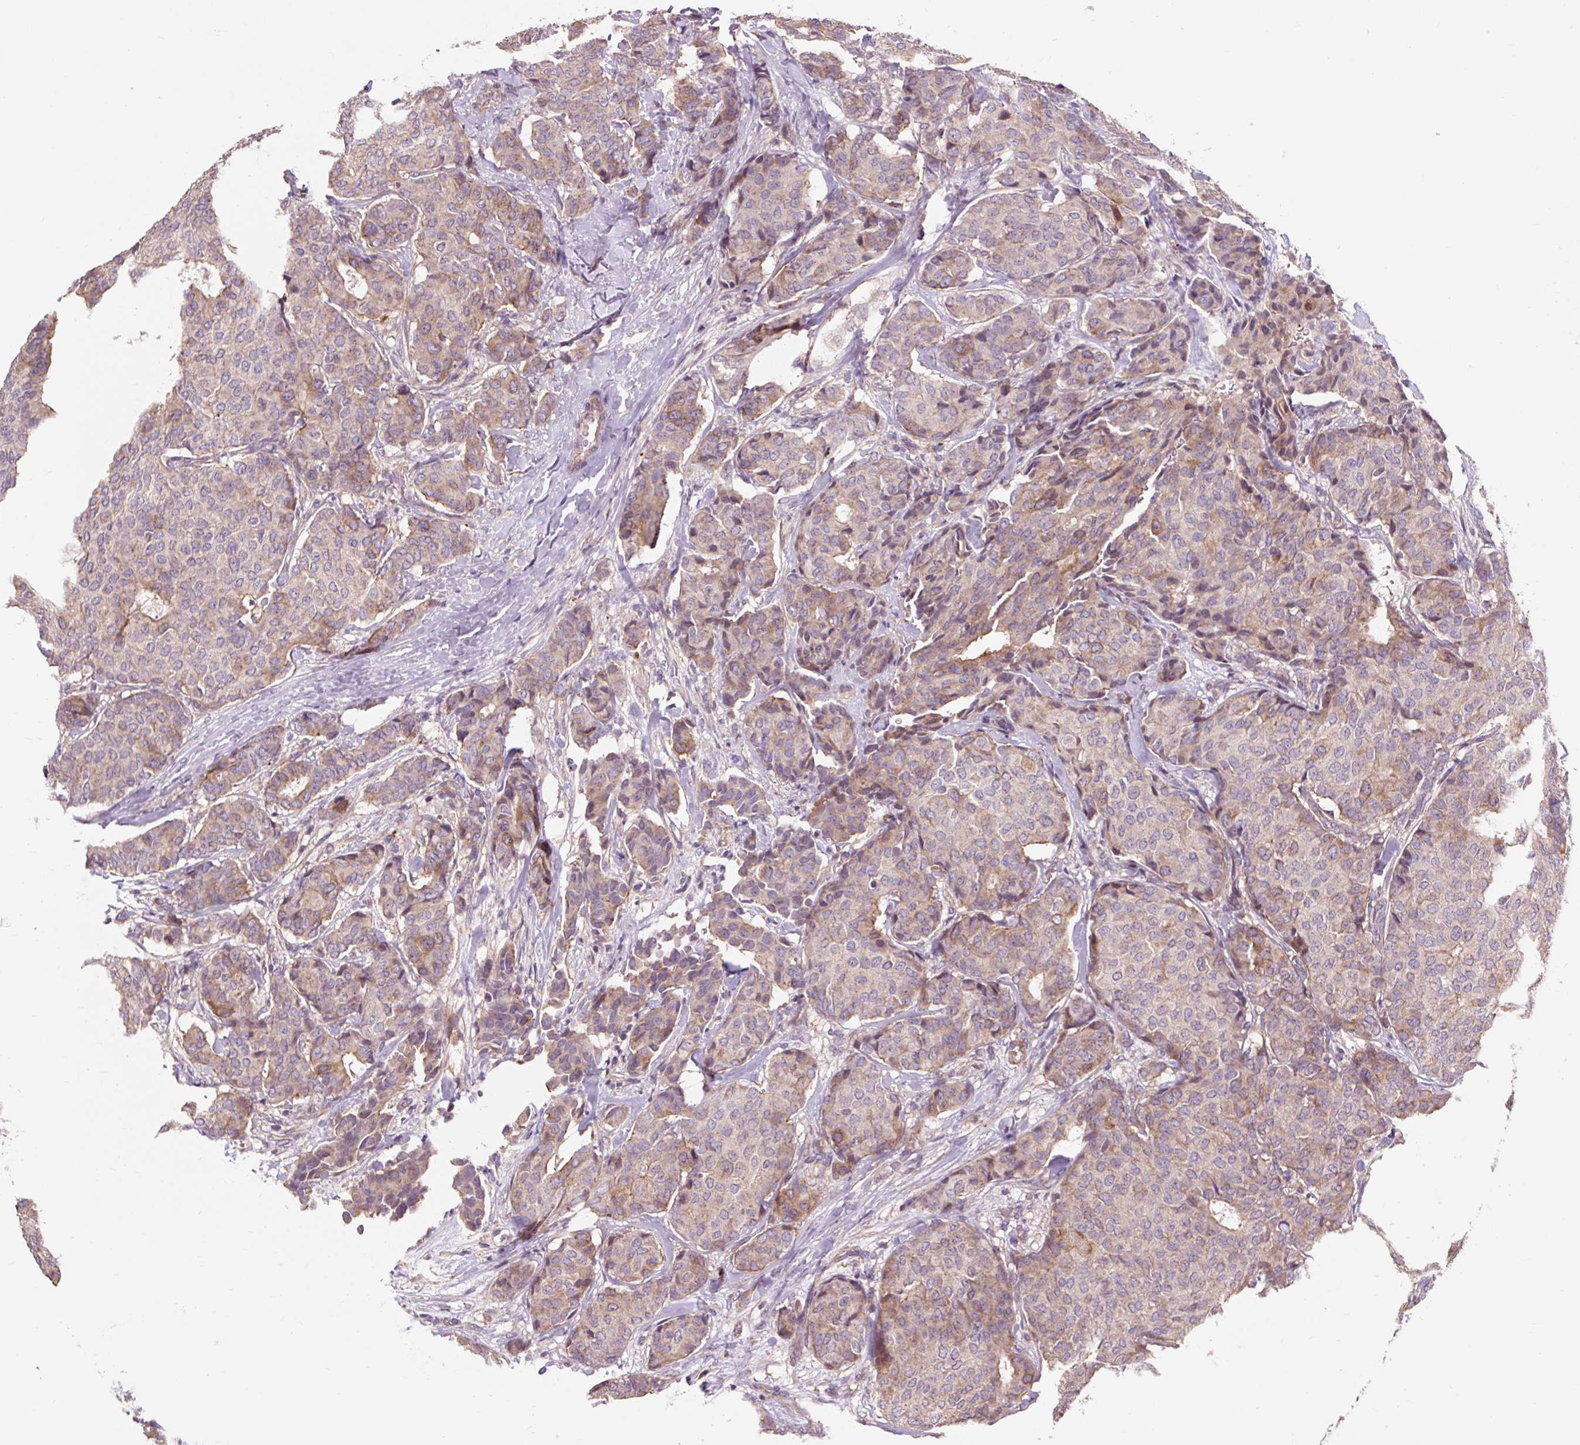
{"staining": {"intensity": "moderate", "quantity": "25%-75%", "location": "cytoplasmic/membranous"}, "tissue": "breast cancer", "cell_type": "Tumor cells", "image_type": "cancer", "snomed": [{"axis": "morphology", "description": "Duct carcinoma"}, {"axis": "topography", "description": "Breast"}], "caption": "There is medium levels of moderate cytoplasmic/membranous expression in tumor cells of breast cancer (intraductal carcinoma), as demonstrated by immunohistochemical staining (brown color).", "gene": "PRIMPOL", "patient": {"sex": "female", "age": 75}}